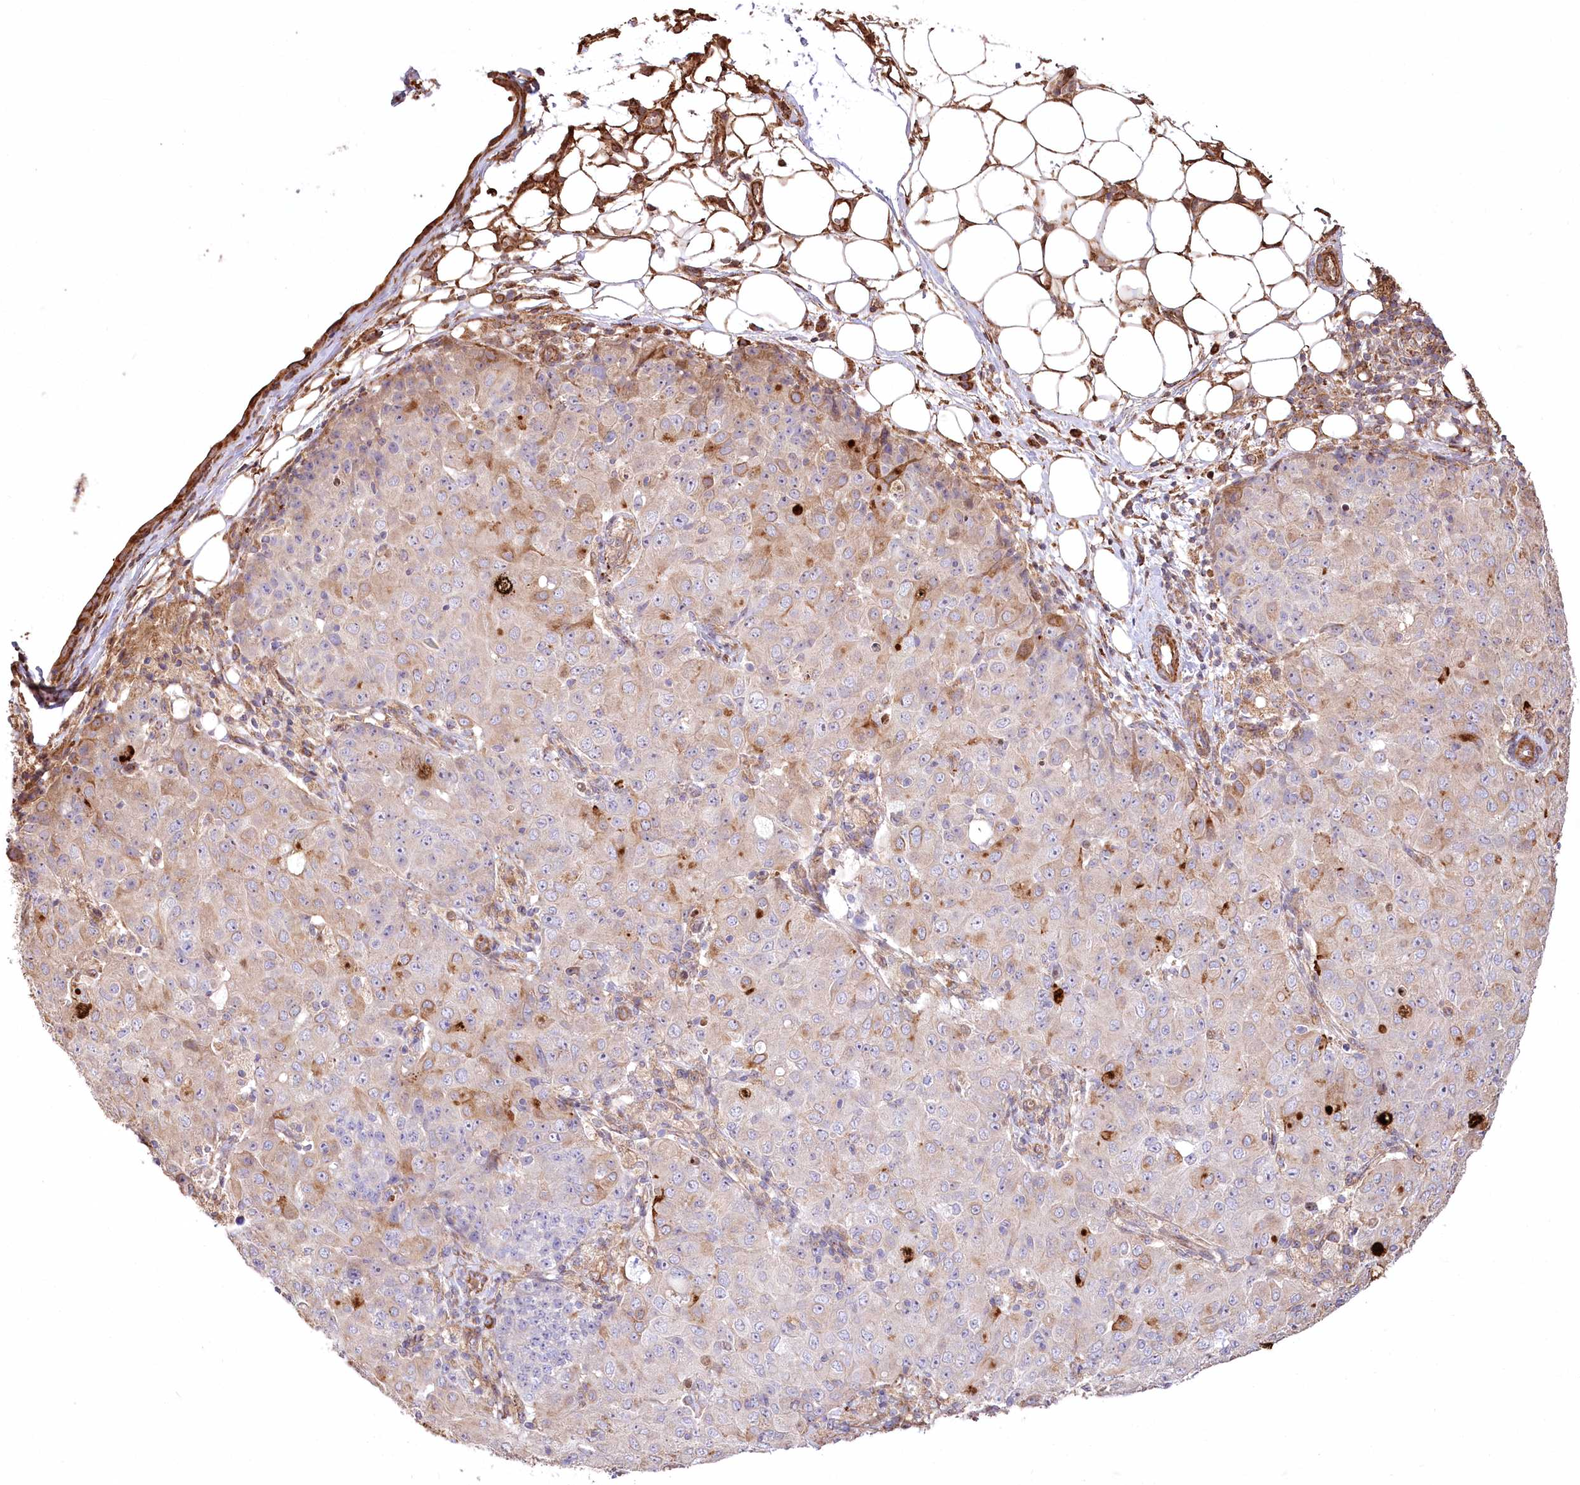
{"staining": {"intensity": "moderate", "quantity": "<25%", "location": "cytoplasmic/membranous"}, "tissue": "ovarian cancer", "cell_type": "Tumor cells", "image_type": "cancer", "snomed": [{"axis": "morphology", "description": "Carcinoma, endometroid"}, {"axis": "topography", "description": "Ovary"}], "caption": "Protein staining exhibits moderate cytoplasmic/membranous positivity in approximately <25% of tumor cells in endometroid carcinoma (ovarian).", "gene": "RNF24", "patient": {"sex": "female", "age": 42}}